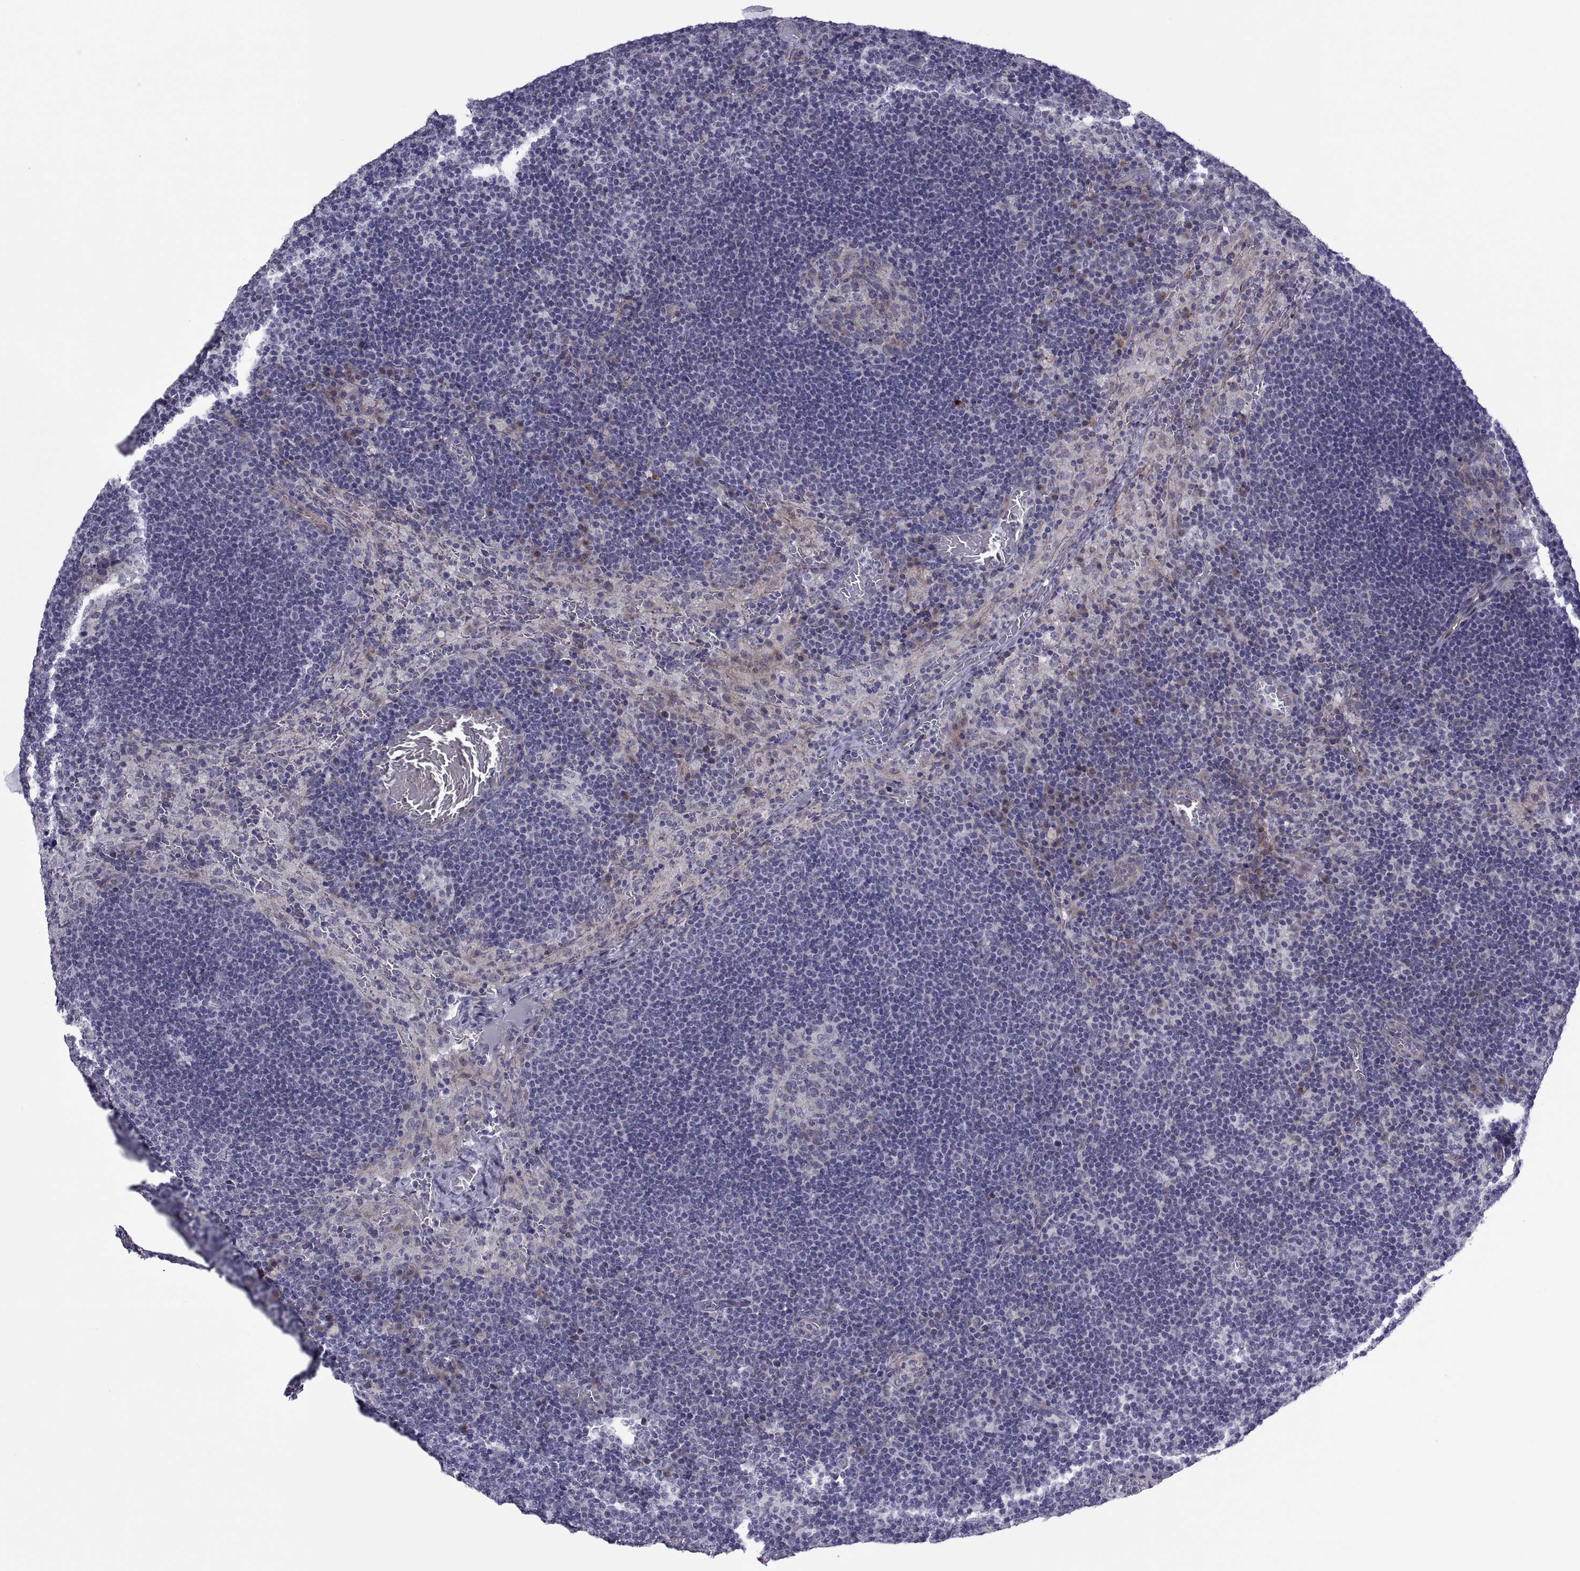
{"staining": {"intensity": "weak", "quantity": "25%-75%", "location": "cytoplasmic/membranous"}, "tissue": "lymph node", "cell_type": "Germinal center cells", "image_type": "normal", "snomed": [{"axis": "morphology", "description": "Normal tissue, NOS"}, {"axis": "topography", "description": "Lymph node"}], "caption": "Germinal center cells demonstrate low levels of weak cytoplasmic/membranous expression in about 25%-75% of cells in unremarkable lymph node. (DAB (3,3'-diaminobenzidine) IHC, brown staining for protein, blue staining for nuclei).", "gene": "TMEM158", "patient": {"sex": "male", "age": 63}}